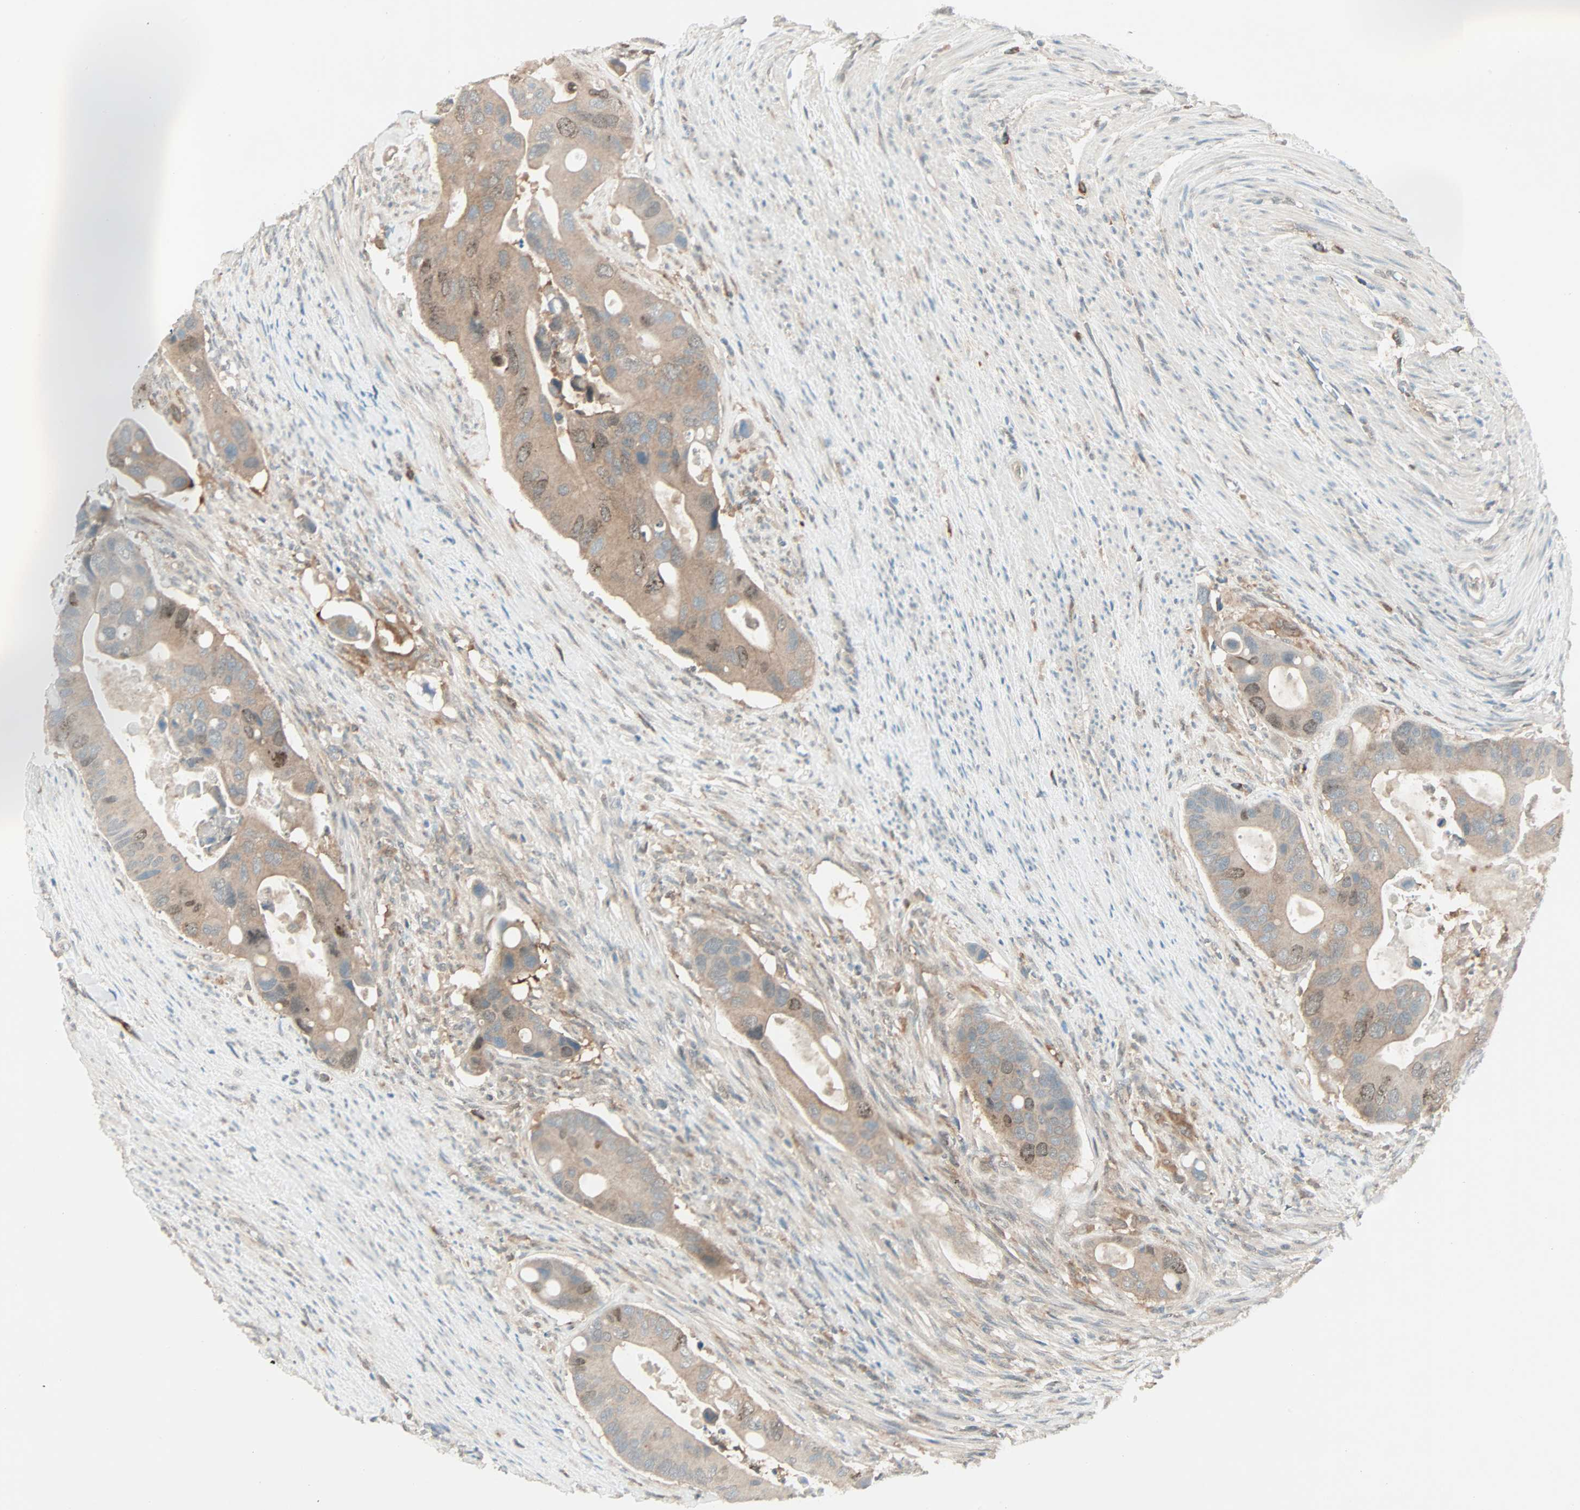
{"staining": {"intensity": "strong", "quantity": ">75%", "location": "cytoplasmic/membranous"}, "tissue": "colorectal cancer", "cell_type": "Tumor cells", "image_type": "cancer", "snomed": [{"axis": "morphology", "description": "Adenocarcinoma, NOS"}, {"axis": "topography", "description": "Rectum"}], "caption": "Tumor cells show high levels of strong cytoplasmic/membranous positivity in about >75% of cells in human colorectal cancer (adenocarcinoma).", "gene": "SMIM8", "patient": {"sex": "female", "age": 57}}